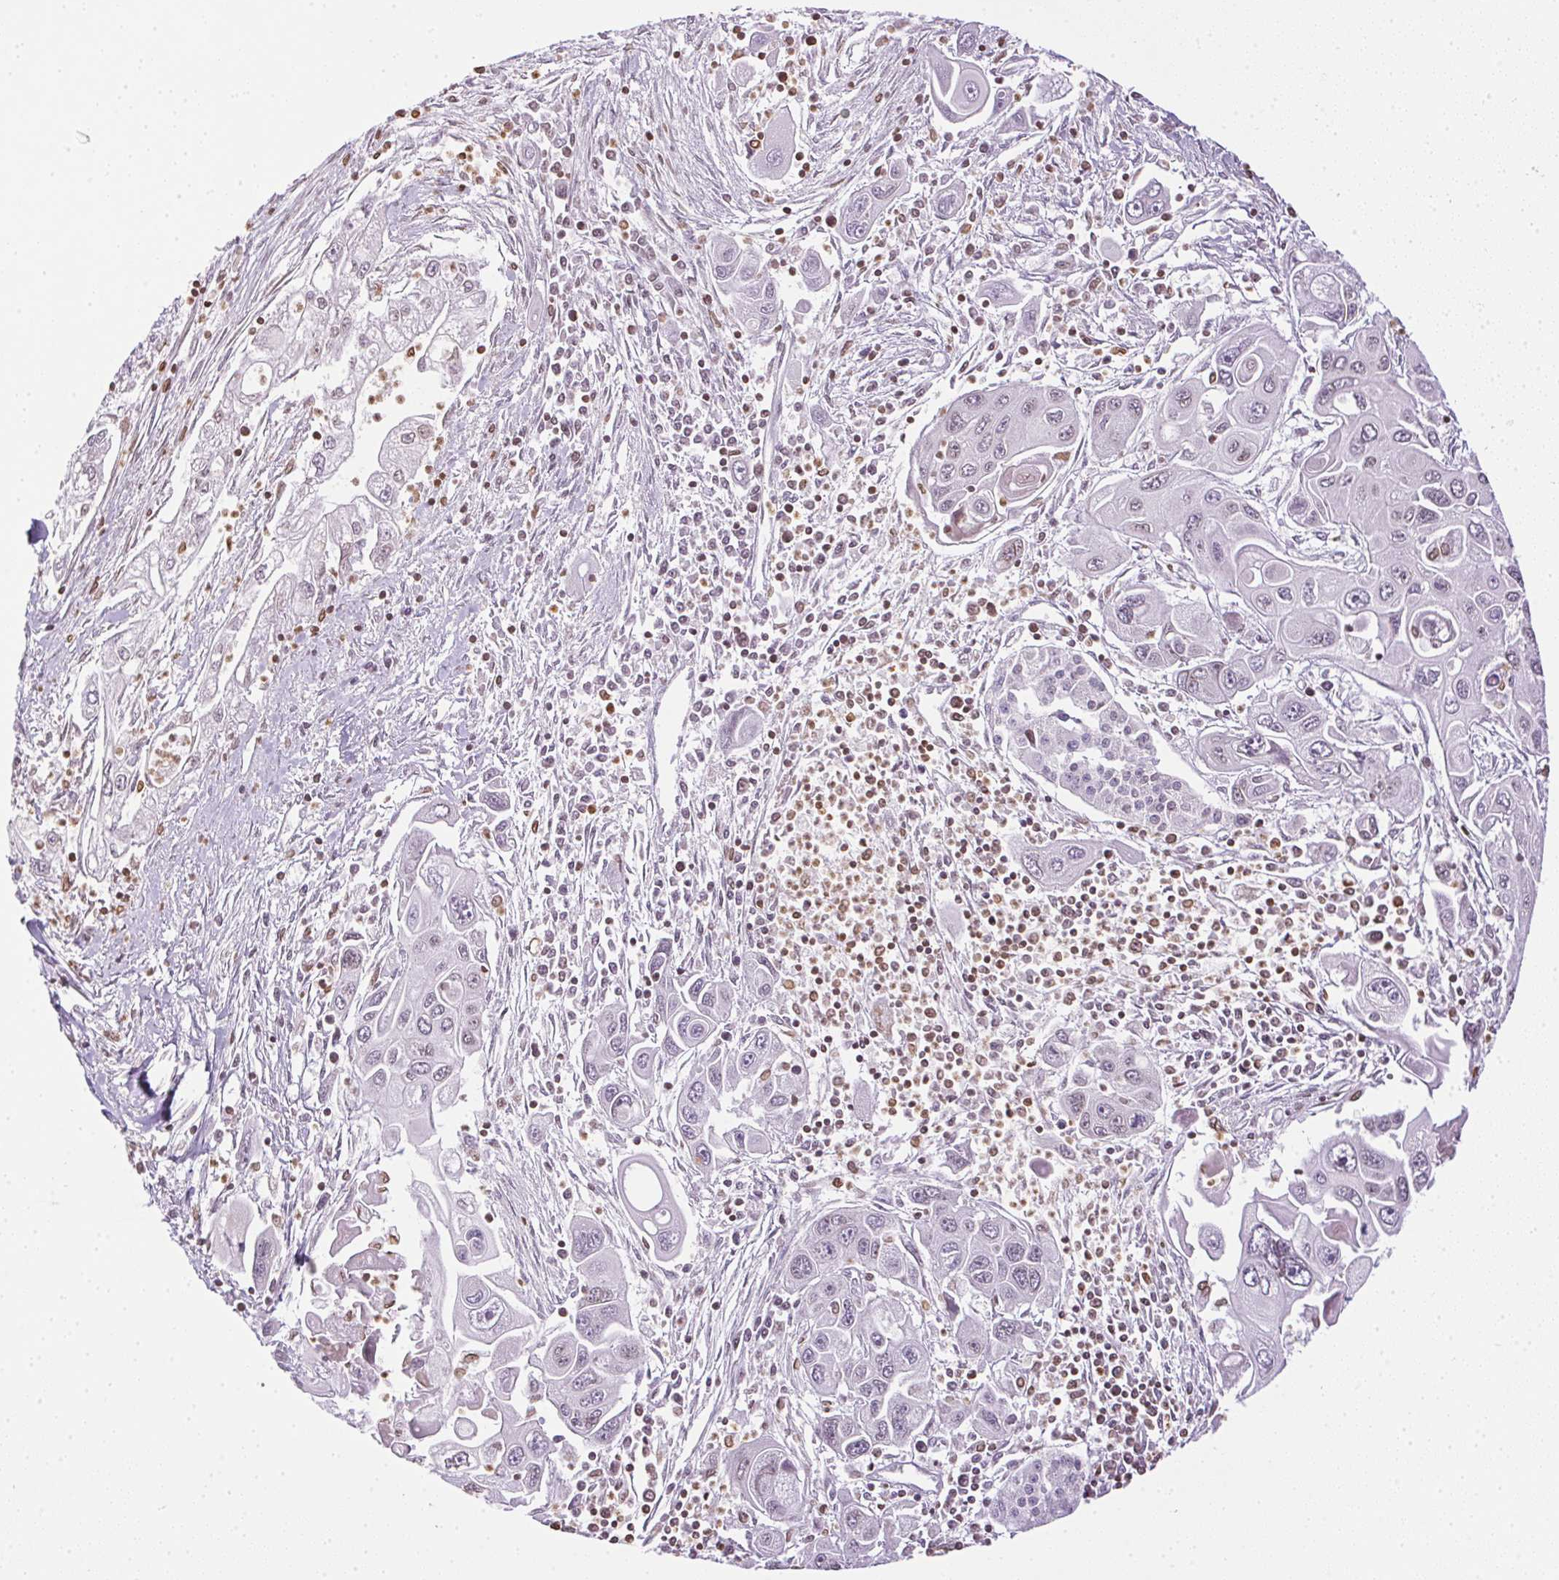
{"staining": {"intensity": "negative", "quantity": "none", "location": "none"}, "tissue": "pancreatic cancer", "cell_type": "Tumor cells", "image_type": "cancer", "snomed": [{"axis": "morphology", "description": "Adenocarcinoma, NOS"}, {"axis": "topography", "description": "Pancreas"}], "caption": "Tumor cells show no significant staining in pancreatic cancer (adenocarcinoma). (DAB IHC visualized using brightfield microscopy, high magnification).", "gene": "PRL", "patient": {"sex": "male", "age": 70}}